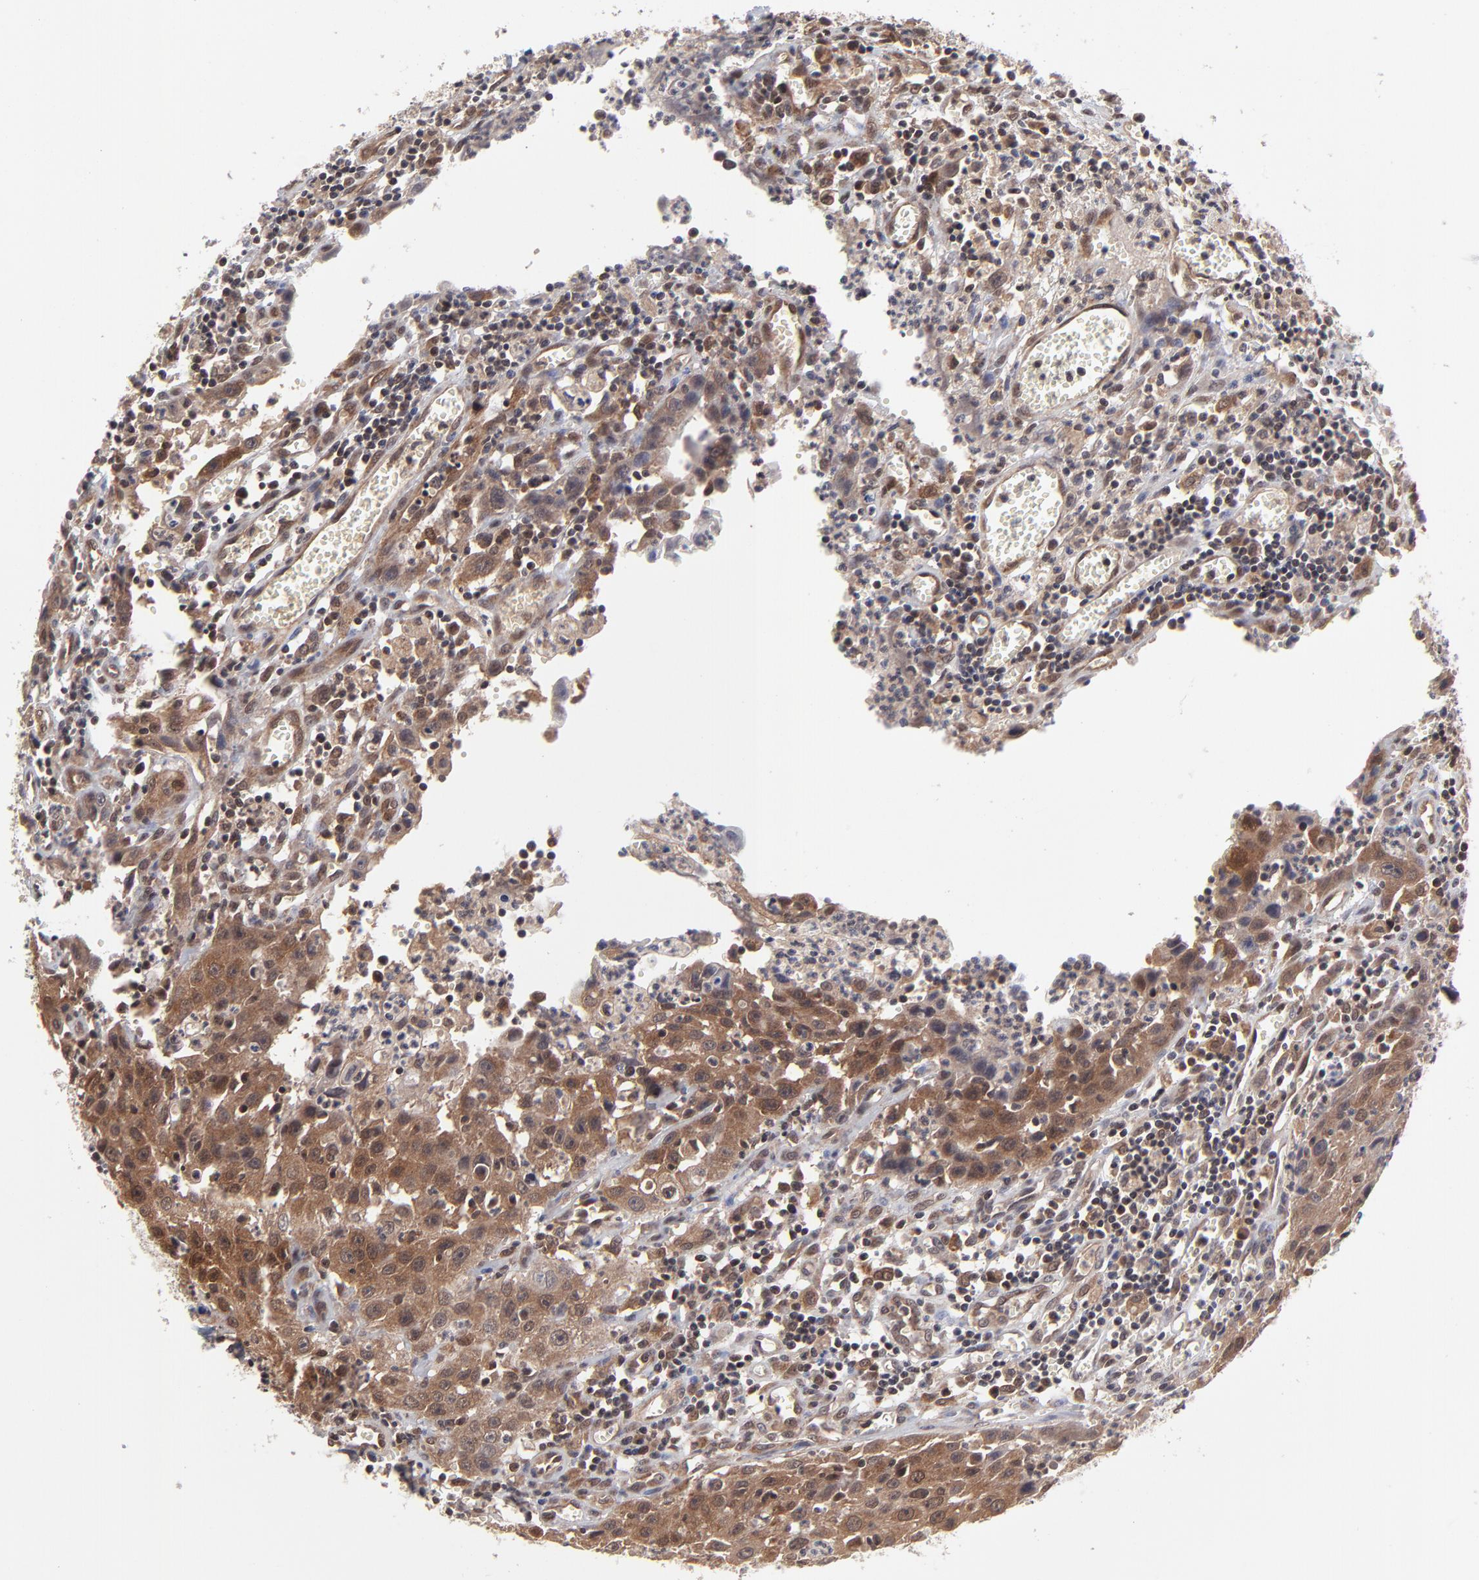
{"staining": {"intensity": "moderate", "quantity": ">75%", "location": "cytoplasmic/membranous"}, "tissue": "urothelial cancer", "cell_type": "Tumor cells", "image_type": "cancer", "snomed": [{"axis": "morphology", "description": "Urothelial carcinoma, High grade"}, {"axis": "topography", "description": "Urinary bladder"}], "caption": "Protein expression analysis of human urothelial carcinoma (high-grade) reveals moderate cytoplasmic/membranous expression in approximately >75% of tumor cells. (IHC, brightfield microscopy, high magnification).", "gene": "UBE2L6", "patient": {"sex": "male", "age": 66}}